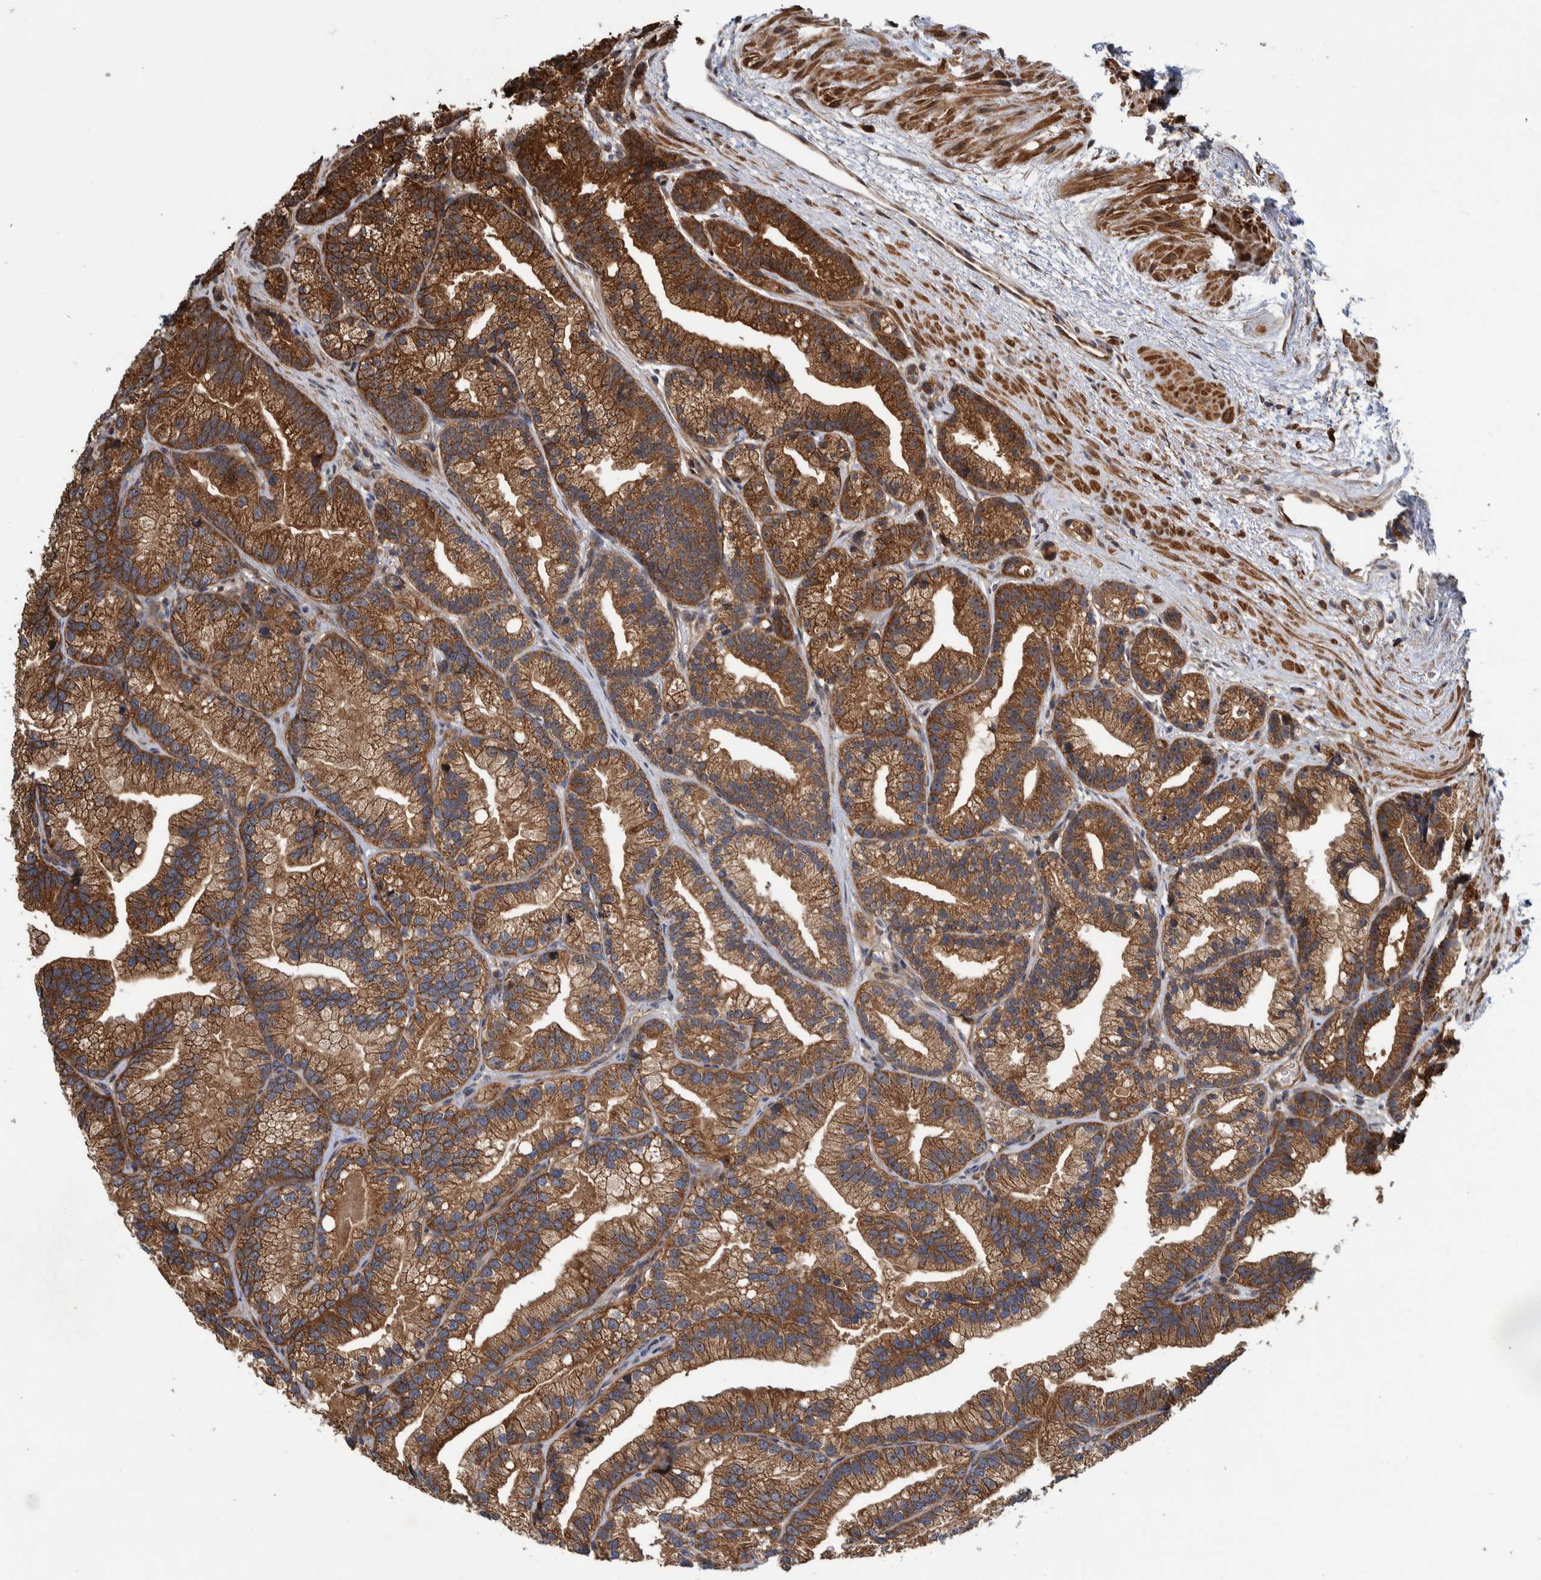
{"staining": {"intensity": "strong", "quantity": ">75%", "location": "cytoplasmic/membranous"}, "tissue": "prostate cancer", "cell_type": "Tumor cells", "image_type": "cancer", "snomed": [{"axis": "morphology", "description": "Adenocarcinoma, Low grade"}, {"axis": "topography", "description": "Prostate"}], "caption": "Strong cytoplasmic/membranous positivity is identified in about >75% of tumor cells in prostate cancer (adenocarcinoma (low-grade)).", "gene": "CCDC57", "patient": {"sex": "male", "age": 89}}